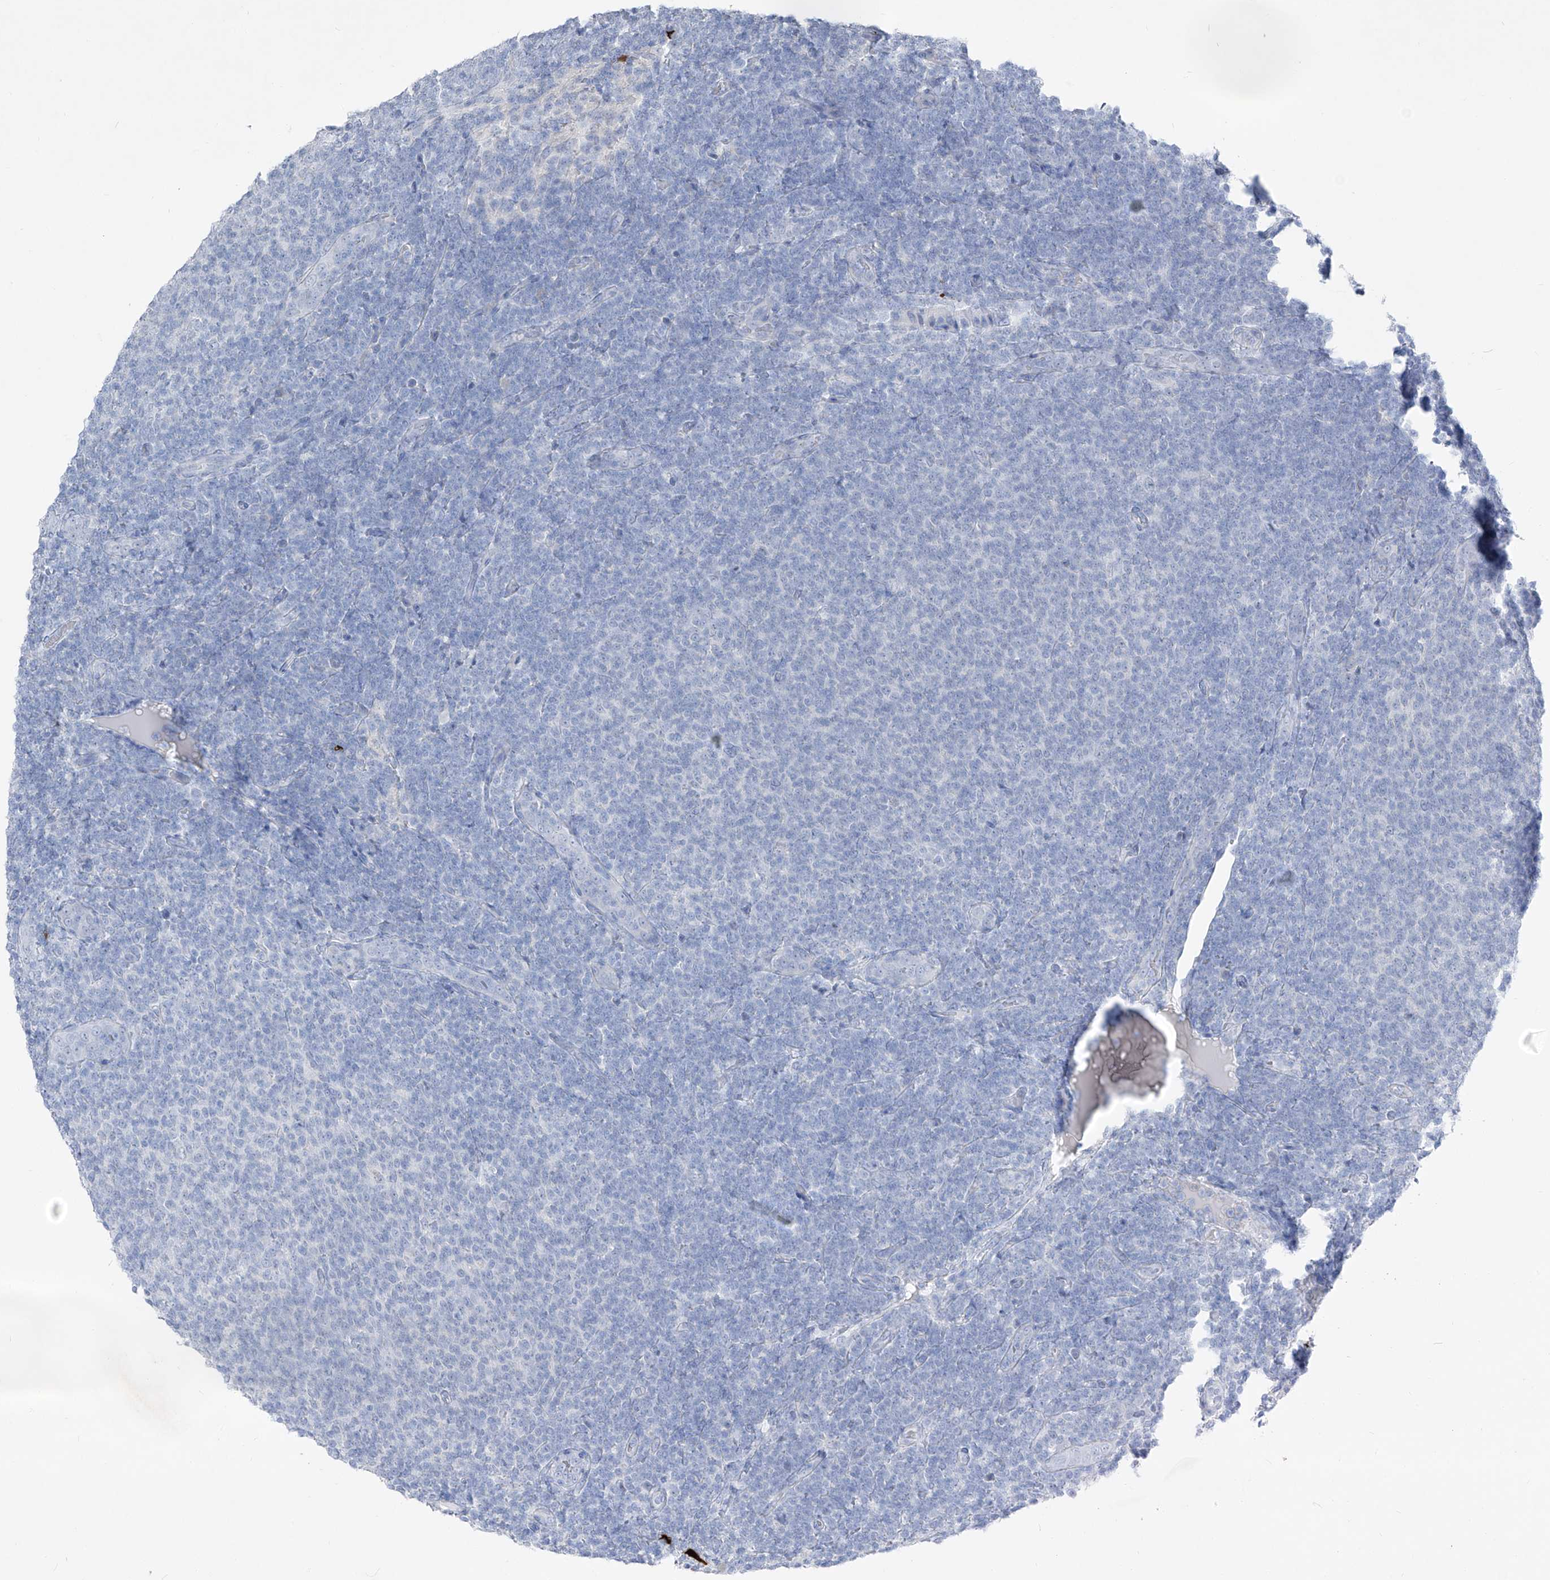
{"staining": {"intensity": "negative", "quantity": "none", "location": "none"}, "tissue": "lymphoma", "cell_type": "Tumor cells", "image_type": "cancer", "snomed": [{"axis": "morphology", "description": "Malignant lymphoma, non-Hodgkin's type, Low grade"}, {"axis": "topography", "description": "Lymph node"}], "caption": "A high-resolution image shows IHC staining of malignant lymphoma, non-Hodgkin's type (low-grade), which exhibits no significant positivity in tumor cells.", "gene": "FRS3", "patient": {"sex": "male", "age": 66}}